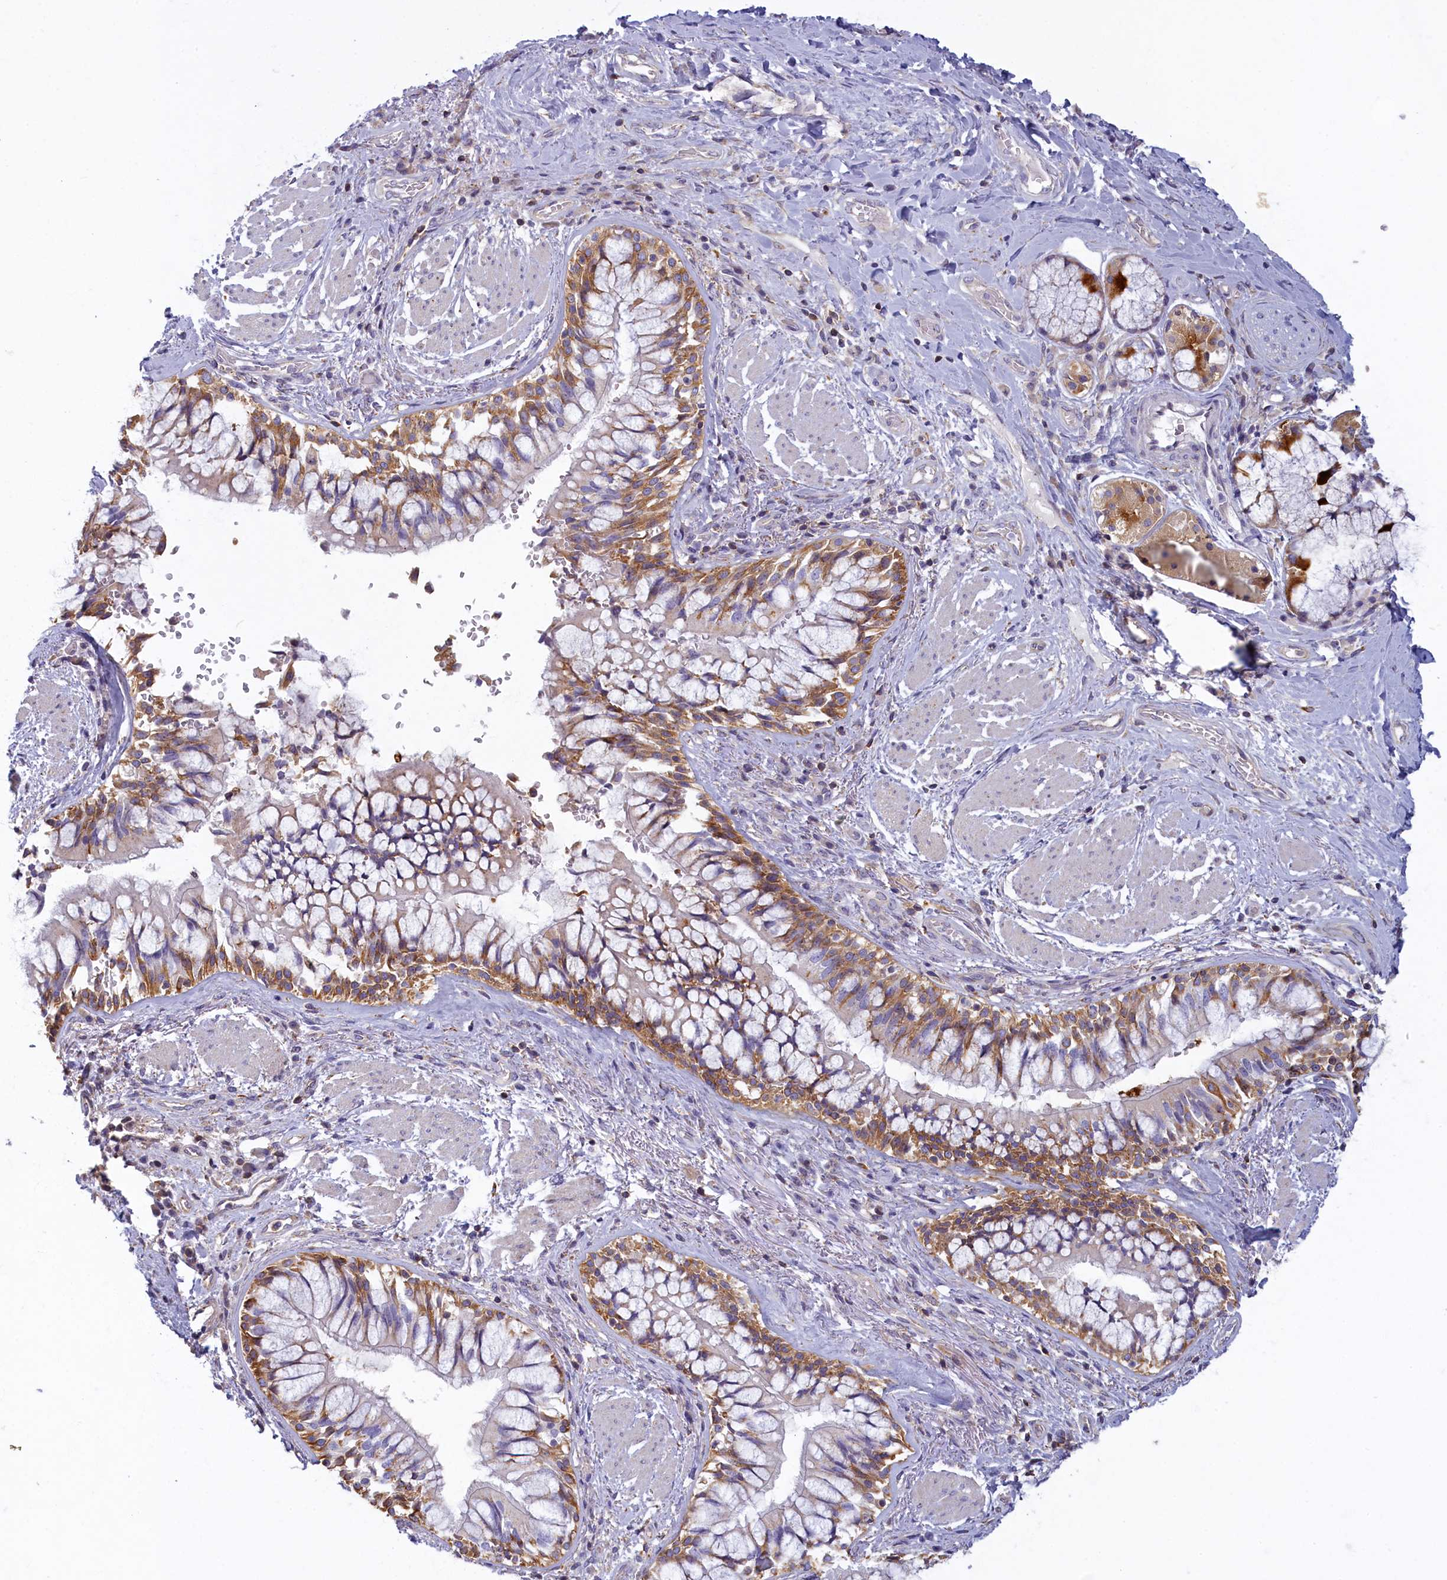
{"staining": {"intensity": "negative", "quantity": "none", "location": "none"}, "tissue": "adipose tissue", "cell_type": "Adipocytes", "image_type": "normal", "snomed": [{"axis": "morphology", "description": "Normal tissue, NOS"}, {"axis": "morphology", "description": "Squamous cell carcinoma, NOS"}, {"axis": "topography", "description": "Bronchus"}, {"axis": "topography", "description": "Lung"}], "caption": "Photomicrograph shows no significant protein expression in adipocytes of benign adipose tissue.", "gene": "NOL10", "patient": {"sex": "male", "age": 64}}